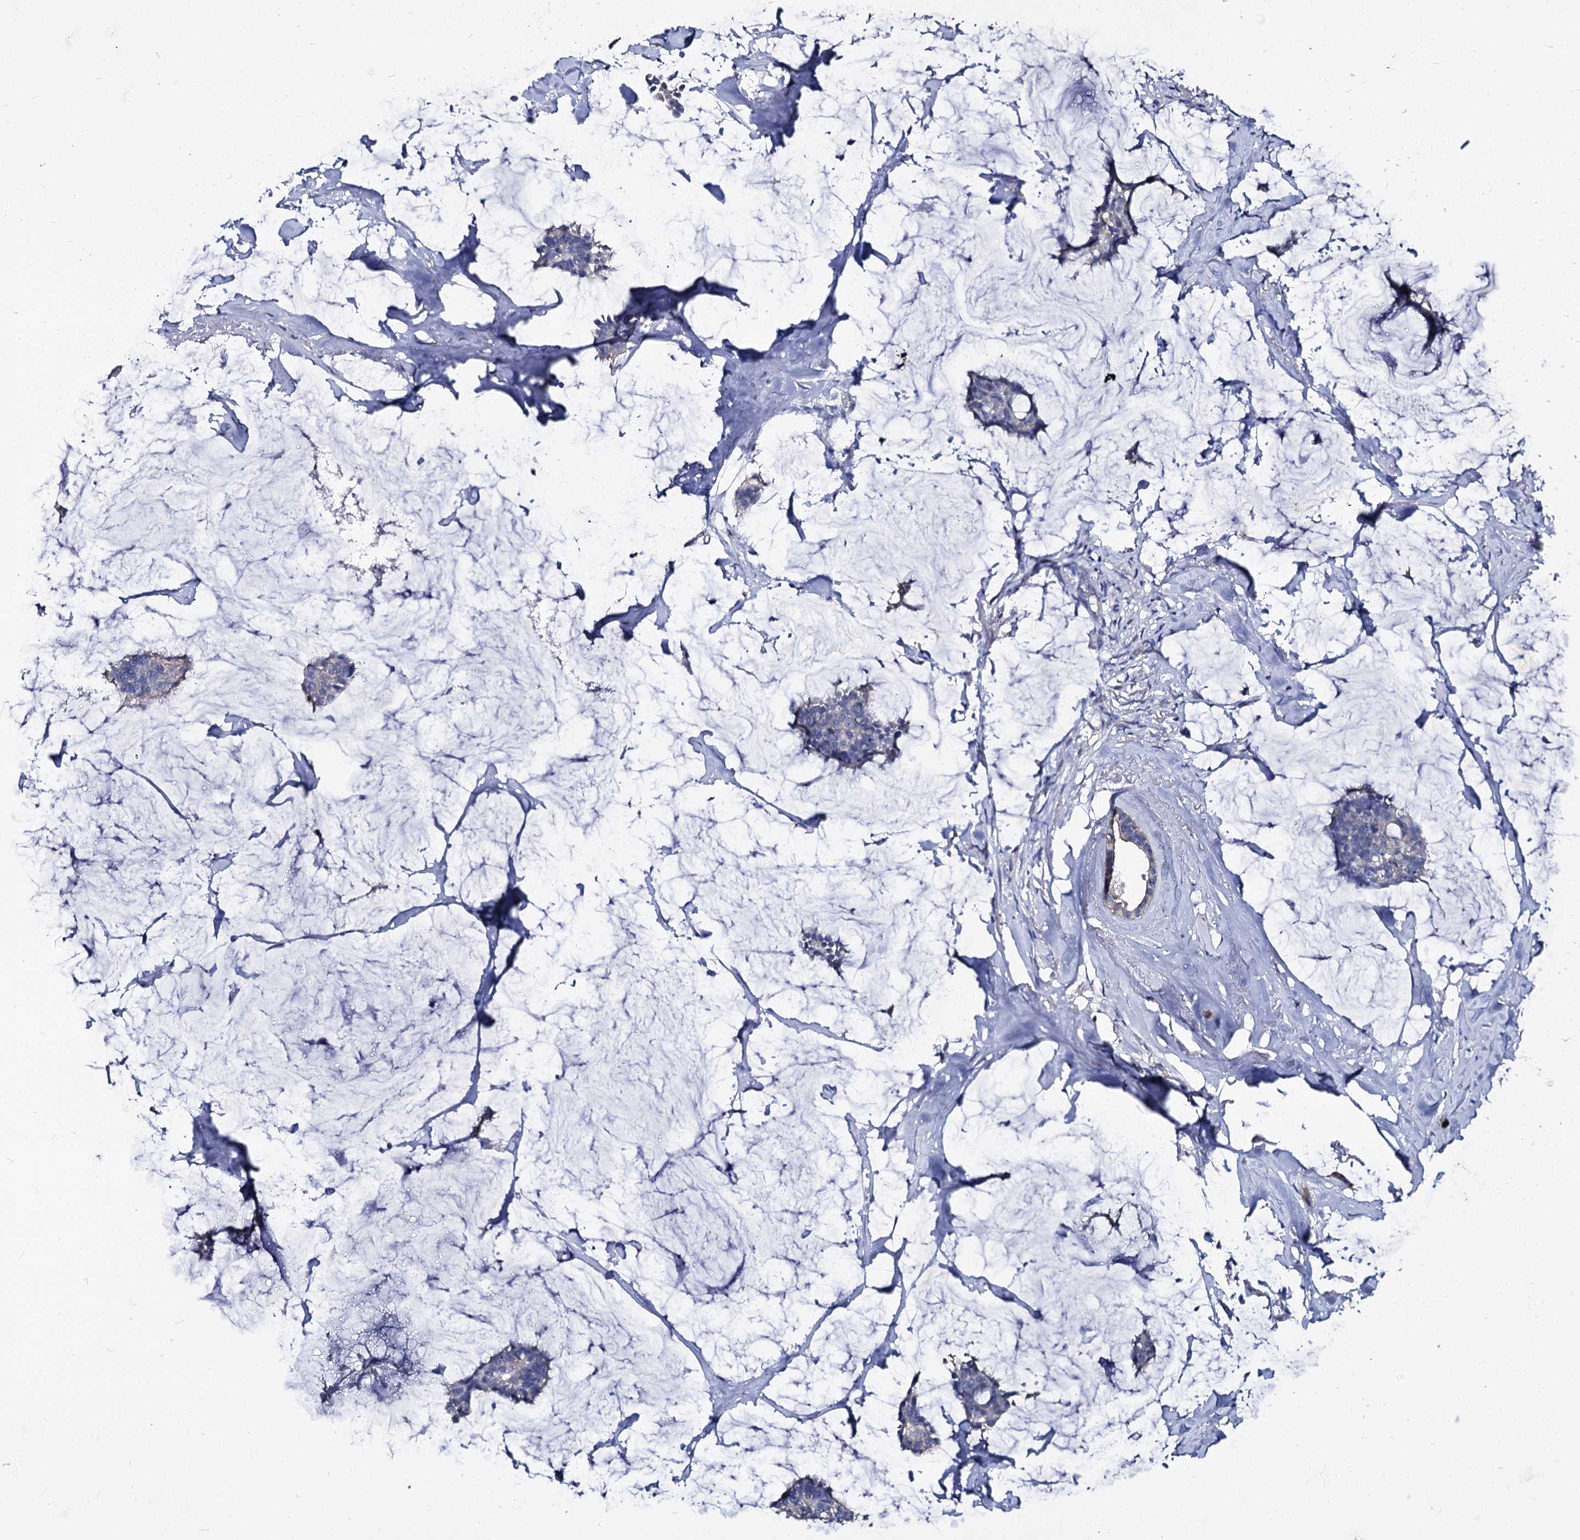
{"staining": {"intensity": "negative", "quantity": "none", "location": "none"}, "tissue": "breast cancer", "cell_type": "Tumor cells", "image_type": "cancer", "snomed": [{"axis": "morphology", "description": "Duct carcinoma"}, {"axis": "topography", "description": "Breast"}], "caption": "Protein analysis of breast cancer displays no significant expression in tumor cells. (Stains: DAB IHC with hematoxylin counter stain, Microscopy: brightfield microscopy at high magnification).", "gene": "CBFB", "patient": {"sex": "female", "age": 93}}